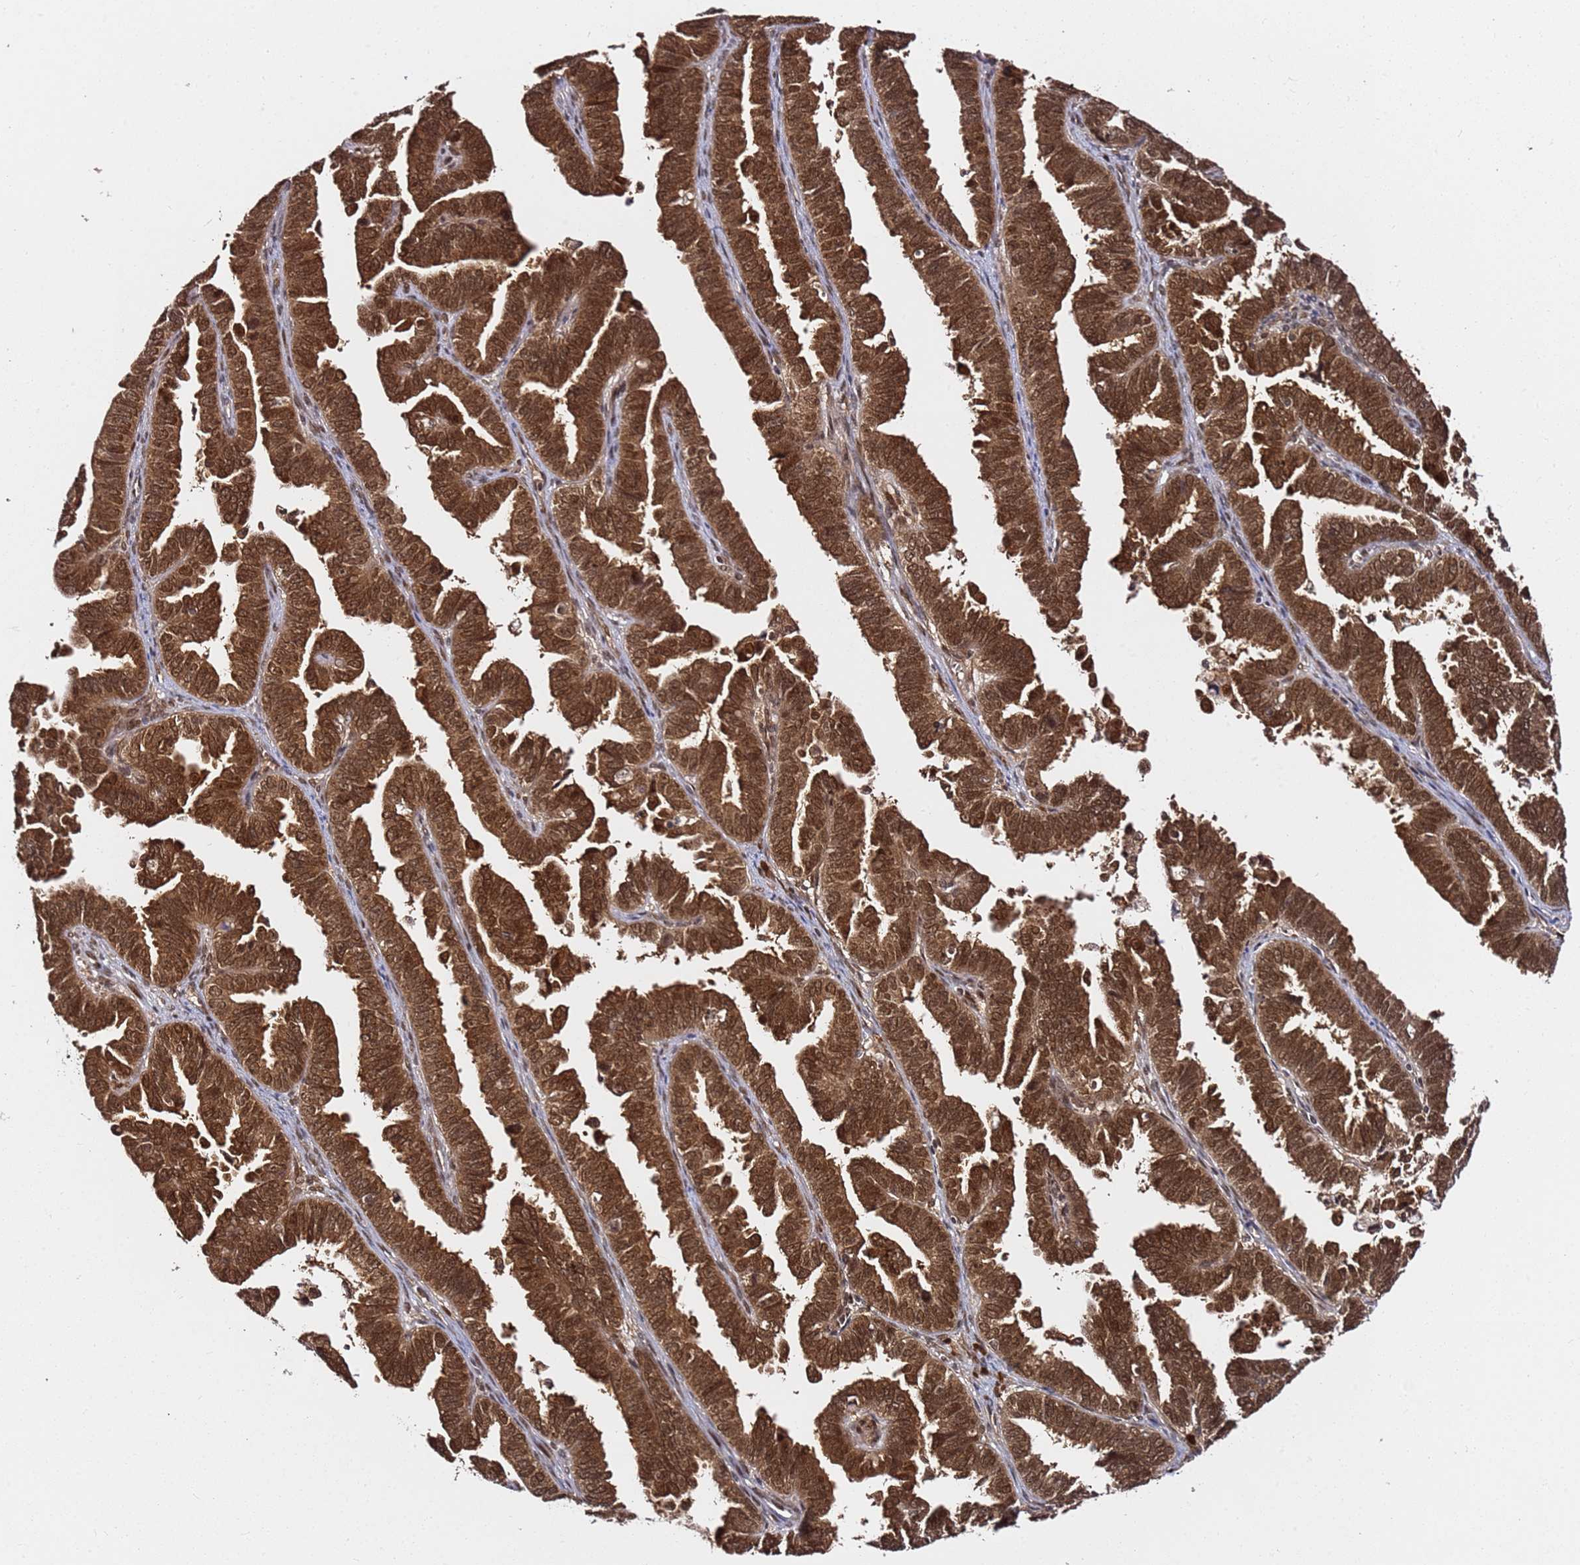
{"staining": {"intensity": "moderate", "quantity": ">75%", "location": "cytoplasmic/membranous,nuclear"}, "tissue": "endometrial cancer", "cell_type": "Tumor cells", "image_type": "cancer", "snomed": [{"axis": "morphology", "description": "Adenocarcinoma, NOS"}, {"axis": "topography", "description": "Endometrium"}], "caption": "About >75% of tumor cells in human endometrial adenocarcinoma display moderate cytoplasmic/membranous and nuclear protein positivity as visualized by brown immunohistochemical staining.", "gene": "RGS18", "patient": {"sex": "female", "age": 75}}